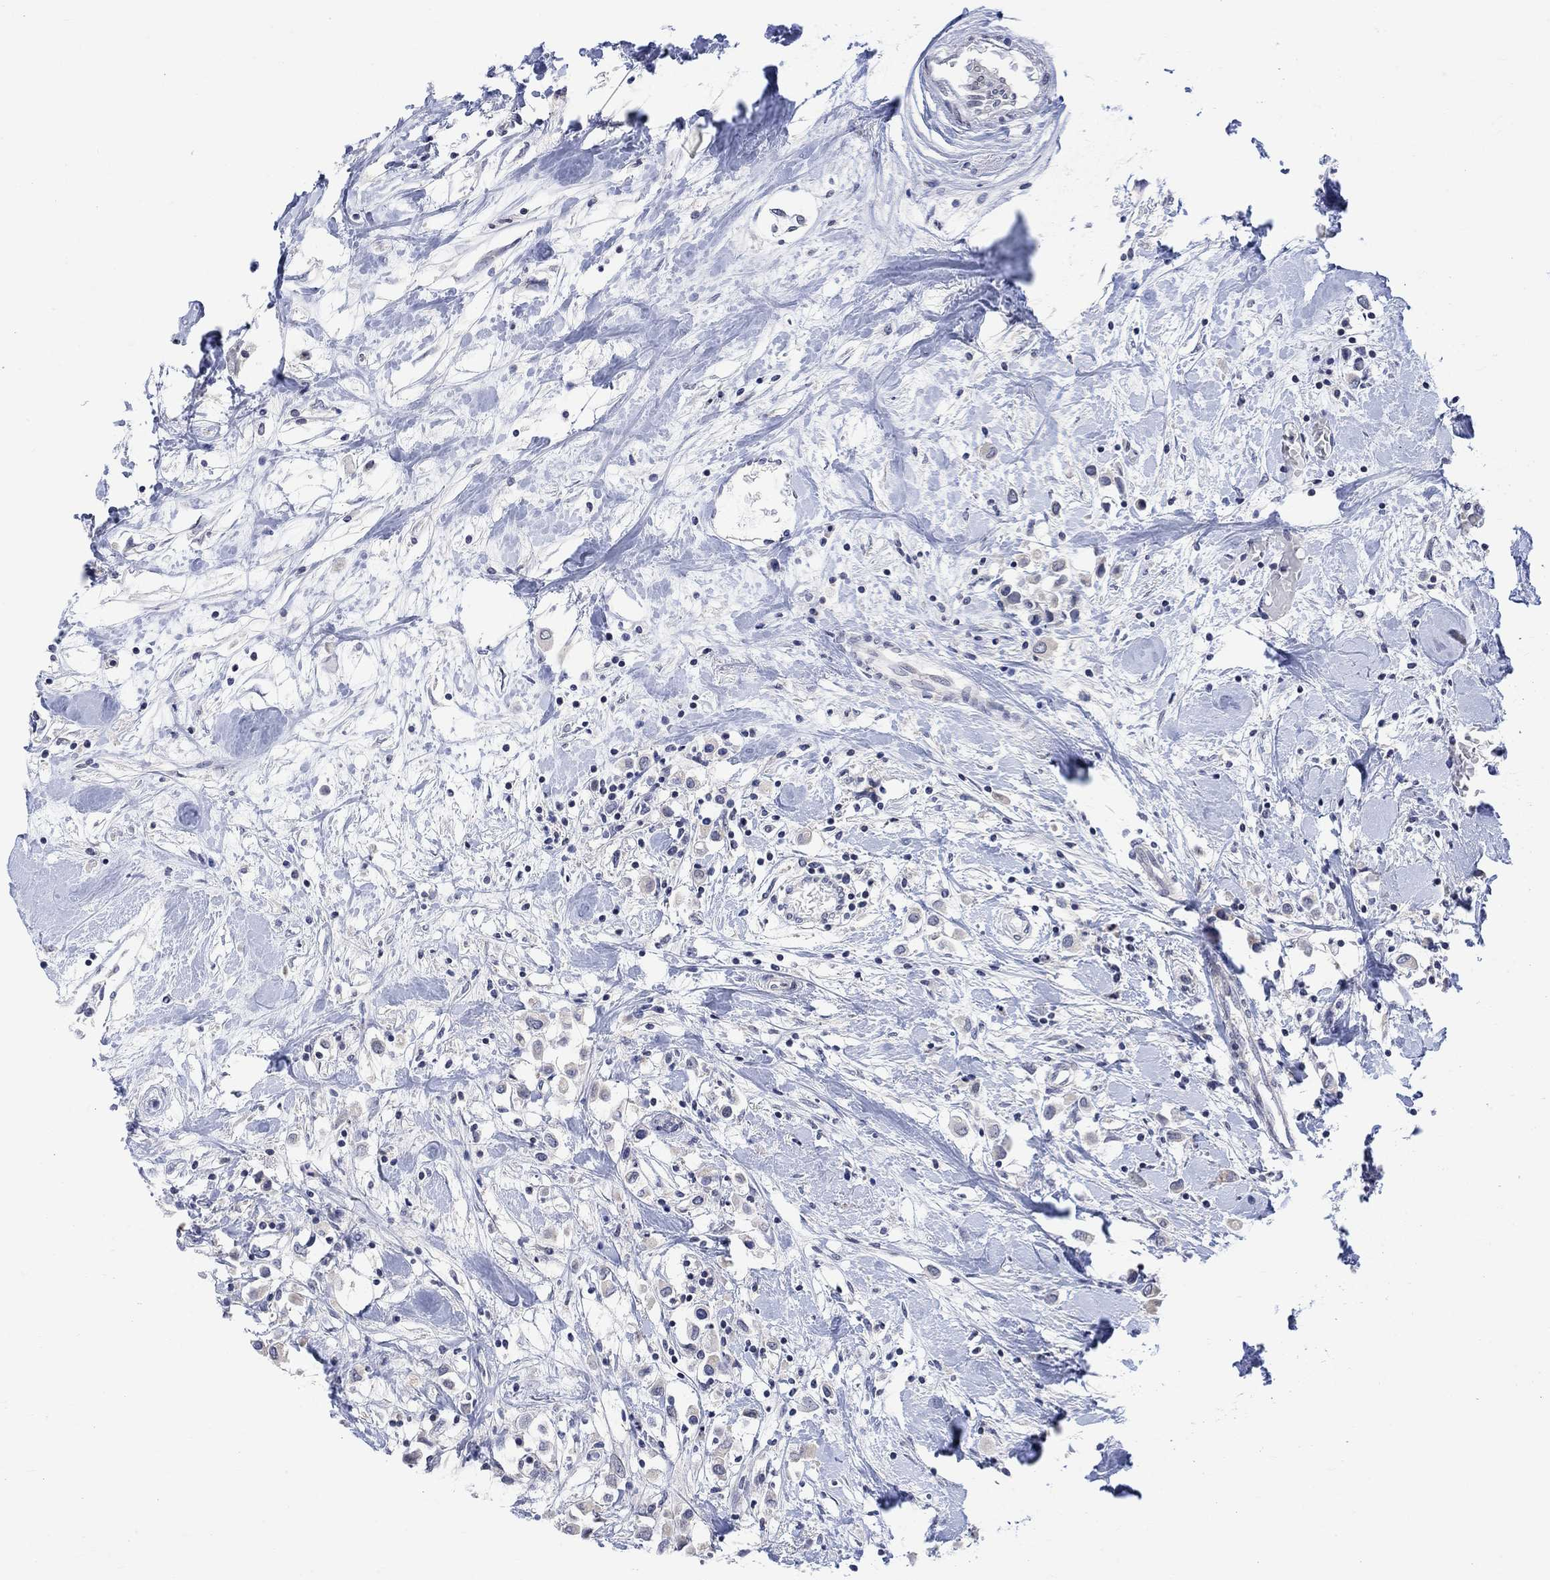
{"staining": {"intensity": "weak", "quantity": "25%-75%", "location": "cytoplasmic/membranous"}, "tissue": "breast cancer", "cell_type": "Tumor cells", "image_type": "cancer", "snomed": [{"axis": "morphology", "description": "Duct carcinoma"}, {"axis": "topography", "description": "Breast"}], "caption": "A micrograph showing weak cytoplasmic/membranous staining in approximately 25%-75% of tumor cells in breast cancer (intraductal carcinoma), as visualized by brown immunohistochemical staining.", "gene": "DCX", "patient": {"sex": "female", "age": 61}}